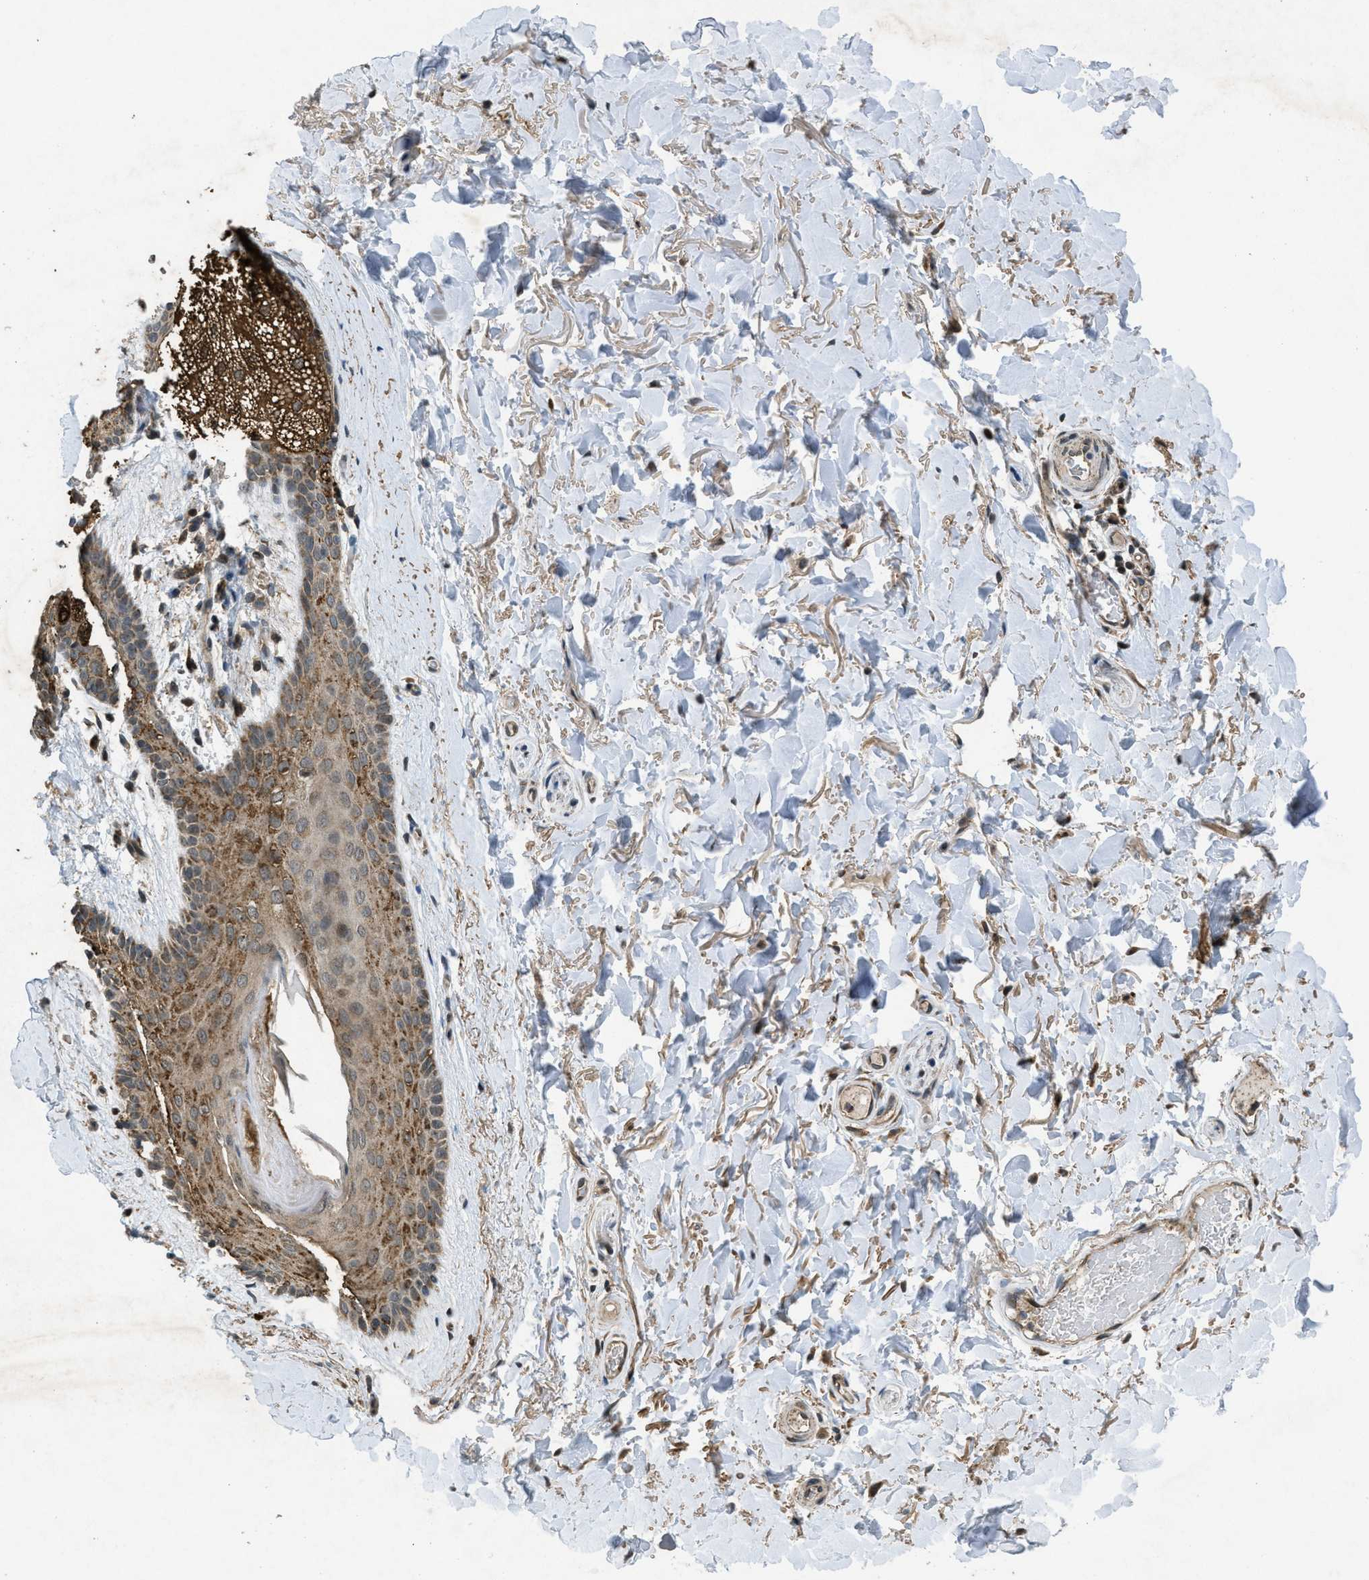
{"staining": {"intensity": "moderate", "quantity": ">75%", "location": "cytoplasmic/membranous,nuclear"}, "tissue": "skin", "cell_type": "Epidermal cells", "image_type": "normal", "snomed": [{"axis": "morphology", "description": "Normal tissue, NOS"}, {"axis": "topography", "description": "Anal"}], "caption": "The histopathology image exhibits staining of unremarkable skin, revealing moderate cytoplasmic/membranous,nuclear protein expression (brown color) within epidermal cells.", "gene": "PPP1R15A", "patient": {"sex": "male", "age": 74}}